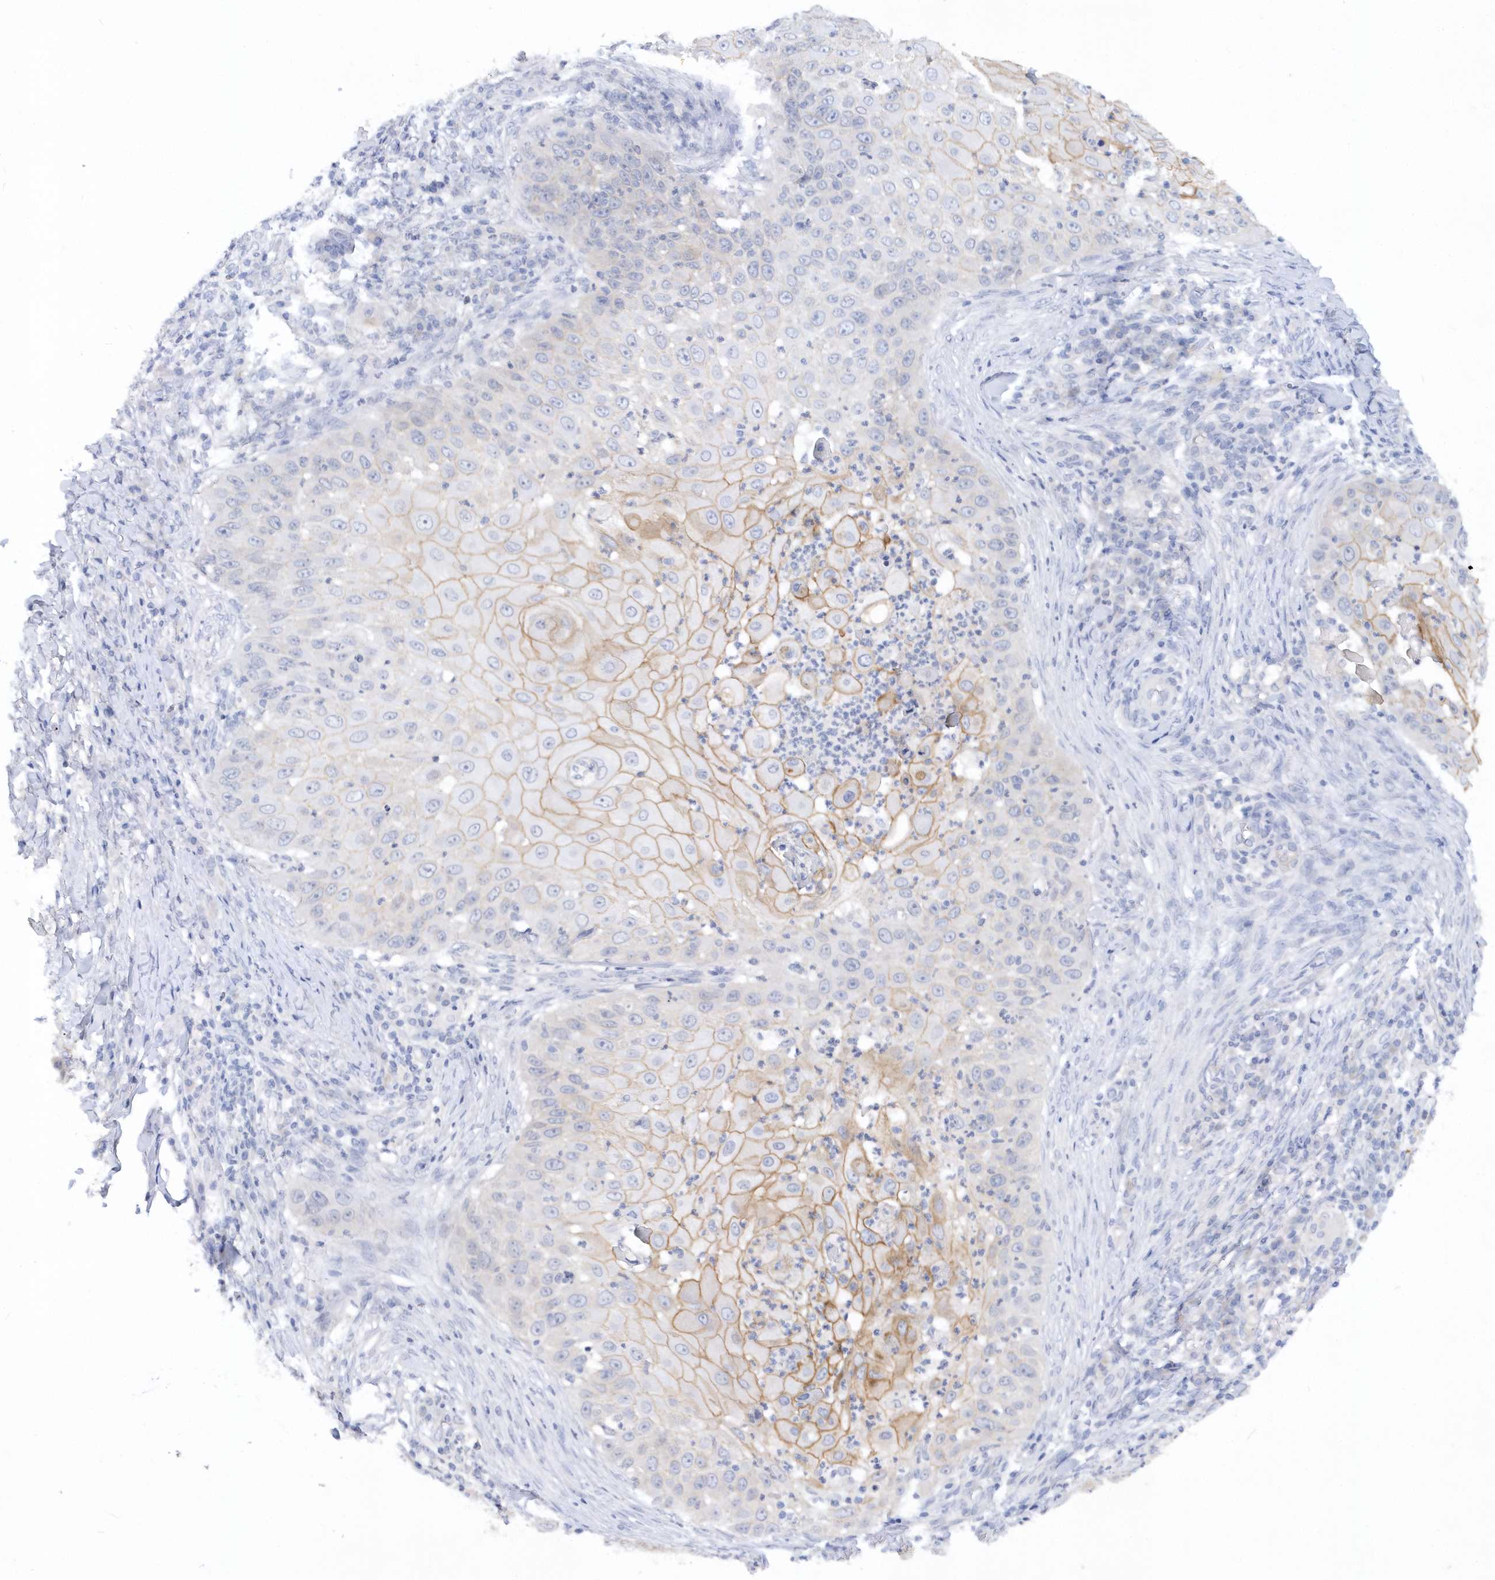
{"staining": {"intensity": "moderate", "quantity": "<25%", "location": "cytoplasmic/membranous"}, "tissue": "skin cancer", "cell_type": "Tumor cells", "image_type": "cancer", "snomed": [{"axis": "morphology", "description": "Squamous cell carcinoma, NOS"}, {"axis": "topography", "description": "Skin"}], "caption": "Moderate cytoplasmic/membranous positivity for a protein is seen in approximately <25% of tumor cells of squamous cell carcinoma (skin) using immunohistochemistry.", "gene": "RPE", "patient": {"sex": "female", "age": 44}}